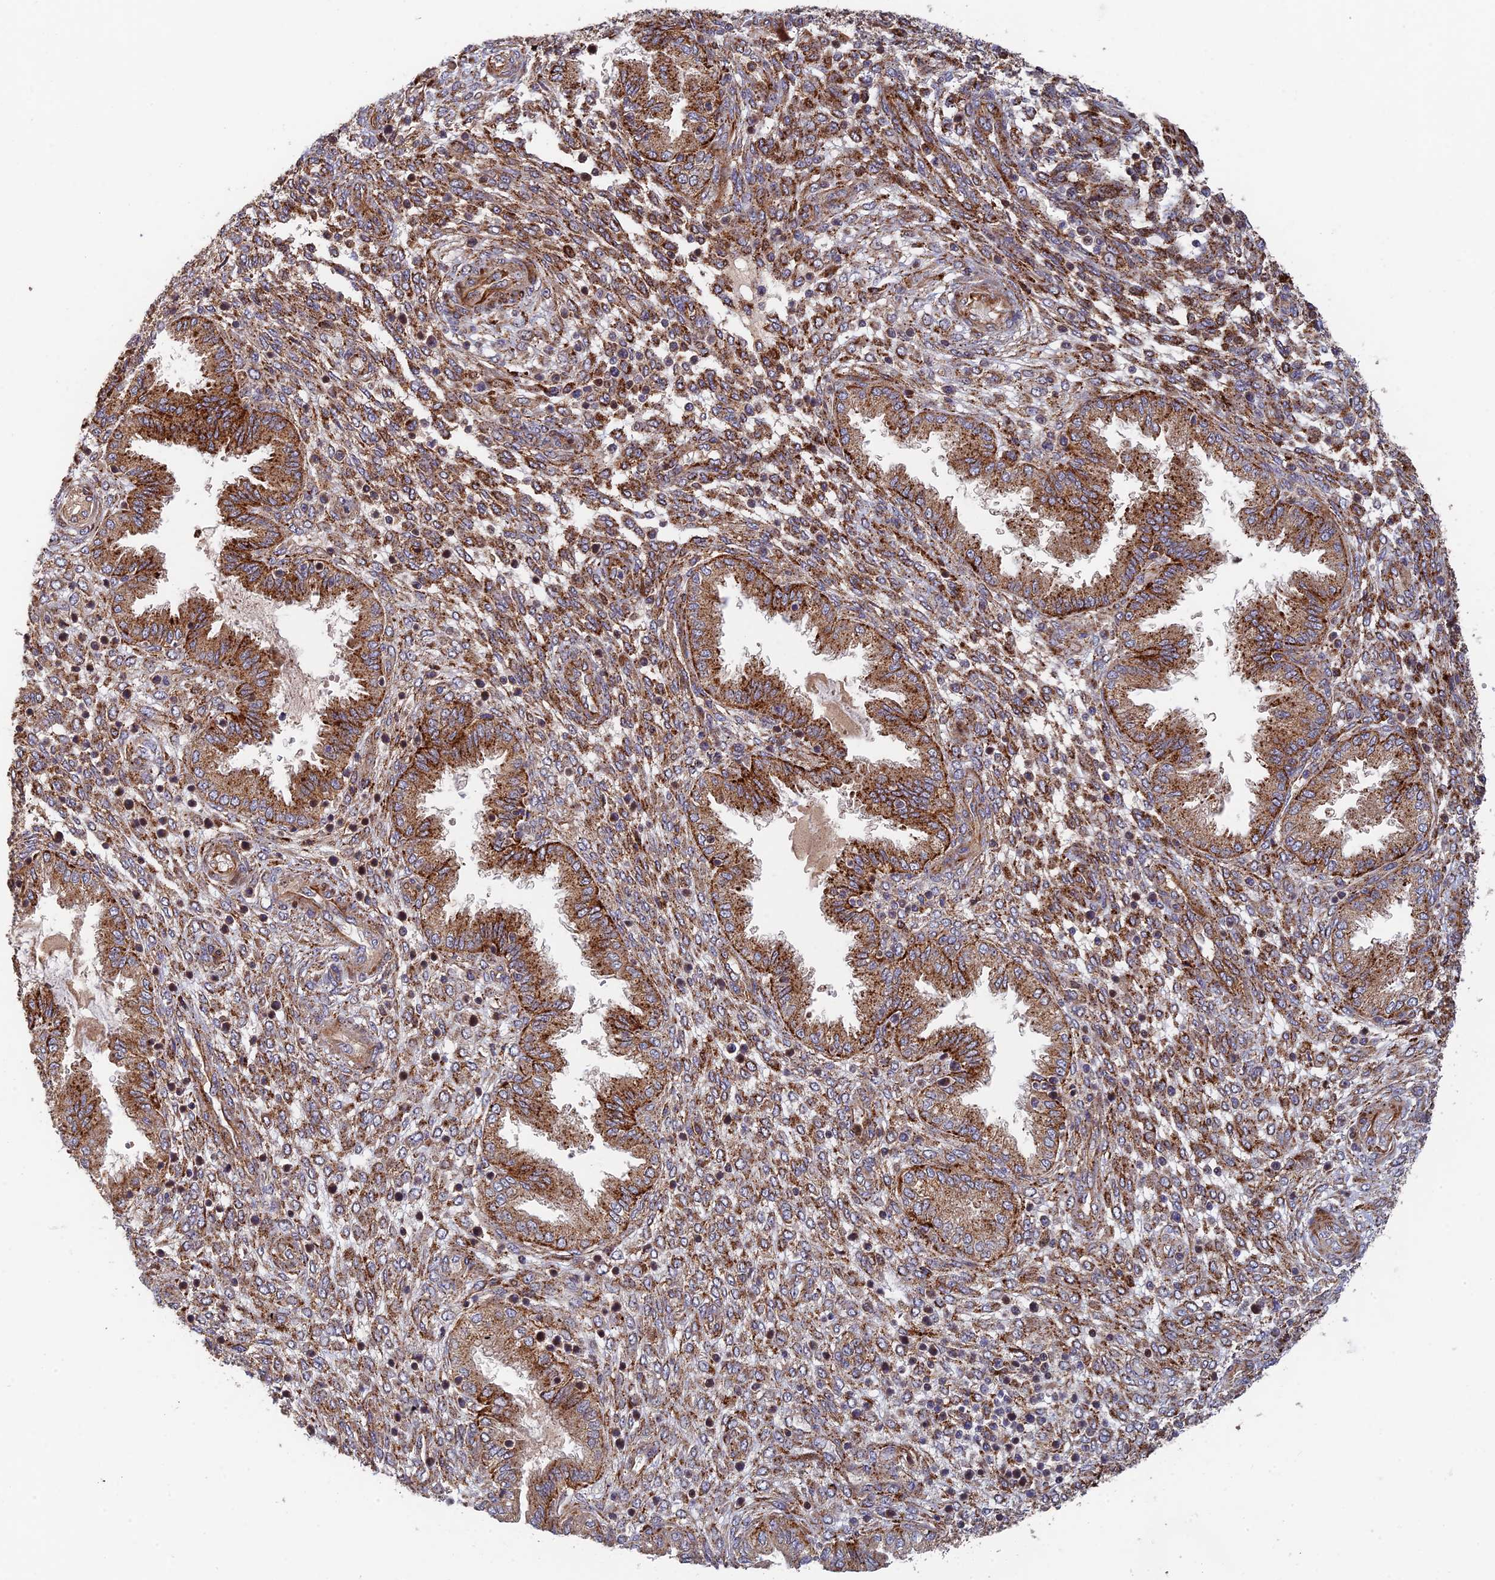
{"staining": {"intensity": "moderate", "quantity": ">75%", "location": "cytoplasmic/membranous"}, "tissue": "endometrium", "cell_type": "Cells in endometrial stroma", "image_type": "normal", "snomed": [{"axis": "morphology", "description": "Normal tissue, NOS"}, {"axis": "topography", "description": "Endometrium"}], "caption": "The immunohistochemical stain labels moderate cytoplasmic/membranous staining in cells in endometrial stroma of normal endometrium.", "gene": "PPP2R3C", "patient": {"sex": "female", "age": 33}}